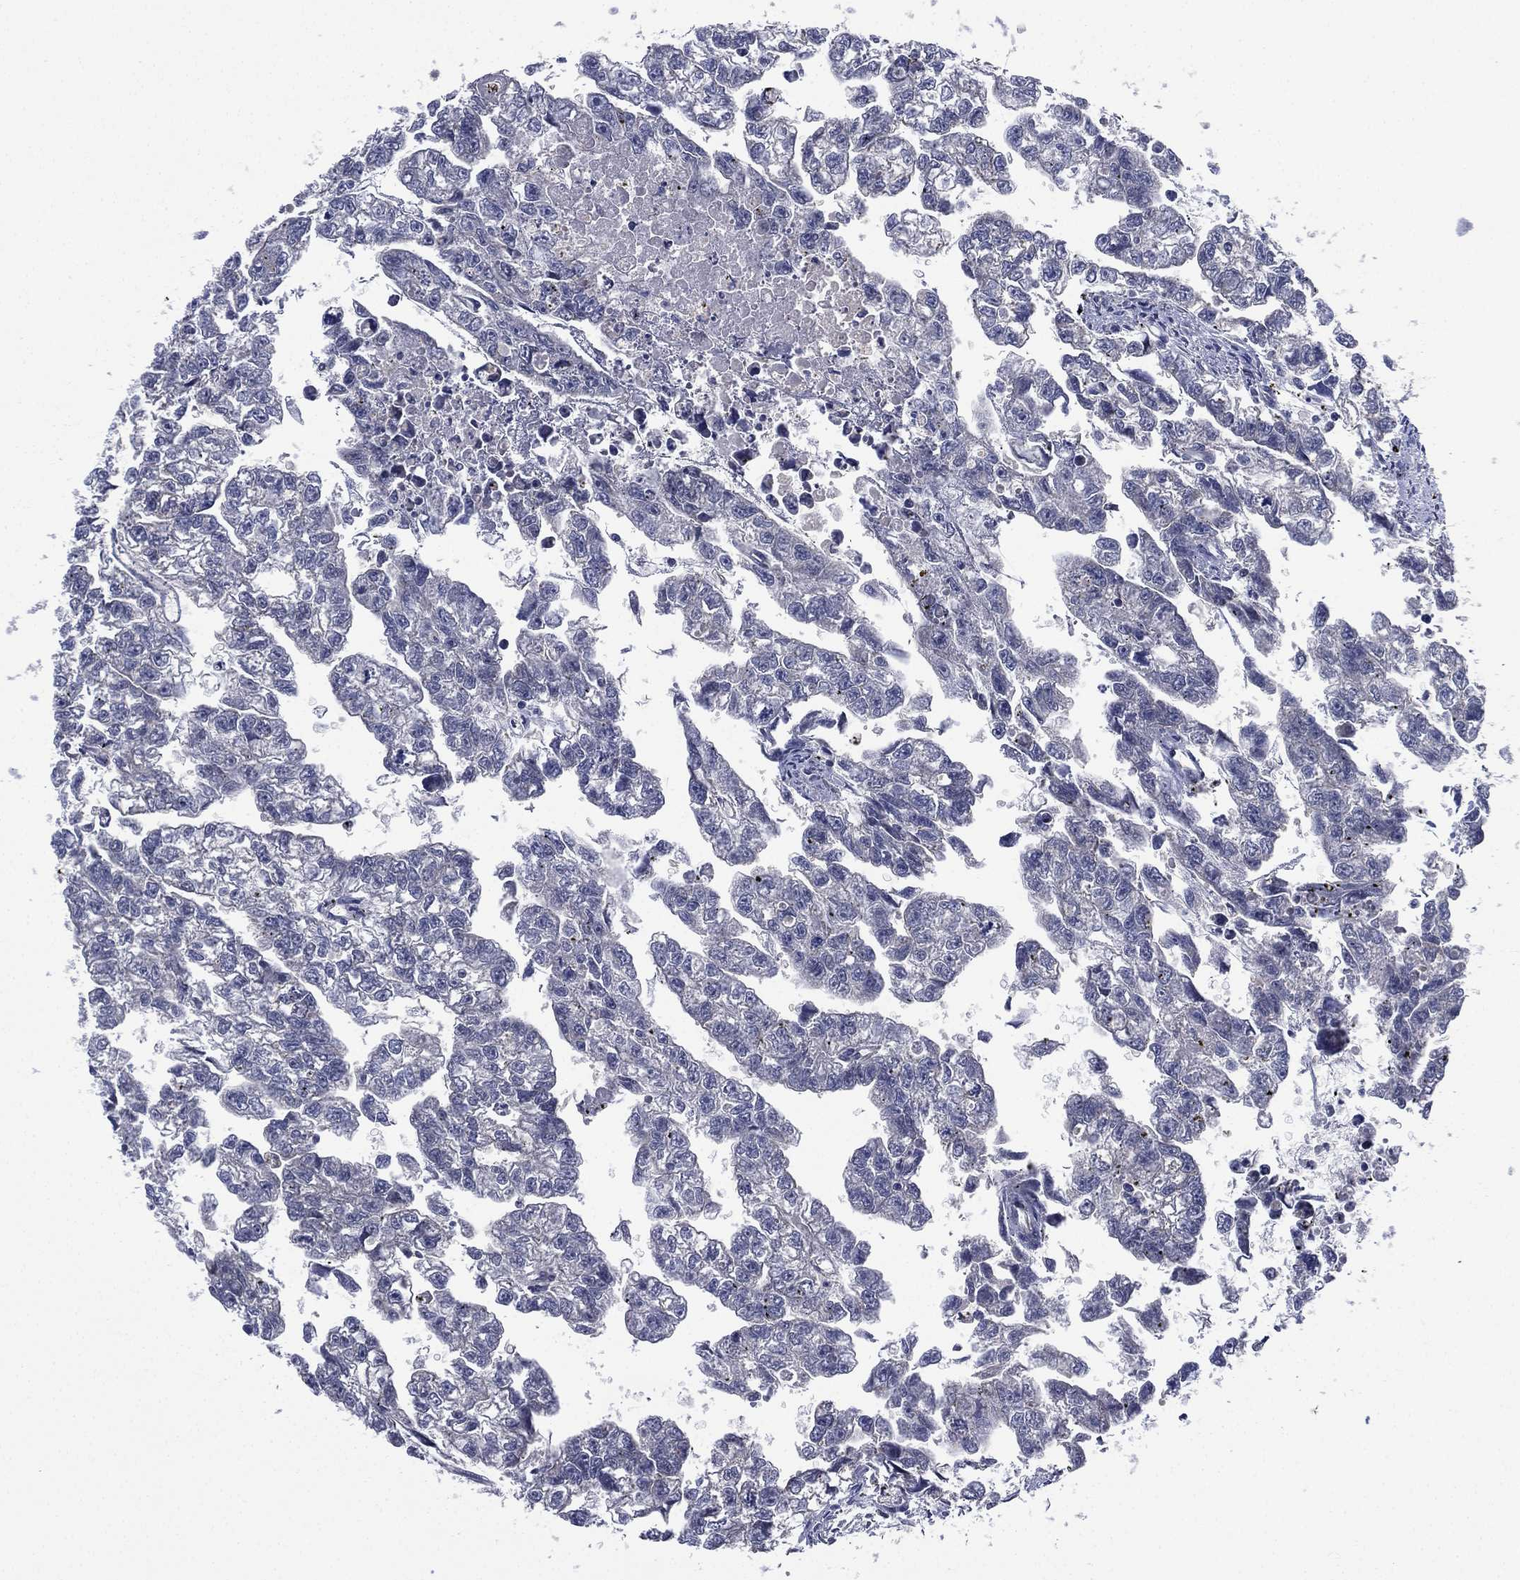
{"staining": {"intensity": "negative", "quantity": "none", "location": "none"}, "tissue": "testis cancer", "cell_type": "Tumor cells", "image_type": "cancer", "snomed": [{"axis": "morphology", "description": "Carcinoma, Embryonal, NOS"}, {"axis": "morphology", "description": "Teratoma, malignant, NOS"}, {"axis": "topography", "description": "Testis"}], "caption": "IHC micrograph of human testis cancer (embryonal carcinoma) stained for a protein (brown), which shows no staining in tumor cells. The staining was performed using DAB to visualize the protein expression in brown, while the nuclei were stained in blue with hematoxylin (Magnification: 20x).", "gene": "MPP7", "patient": {"sex": "male", "age": 44}}